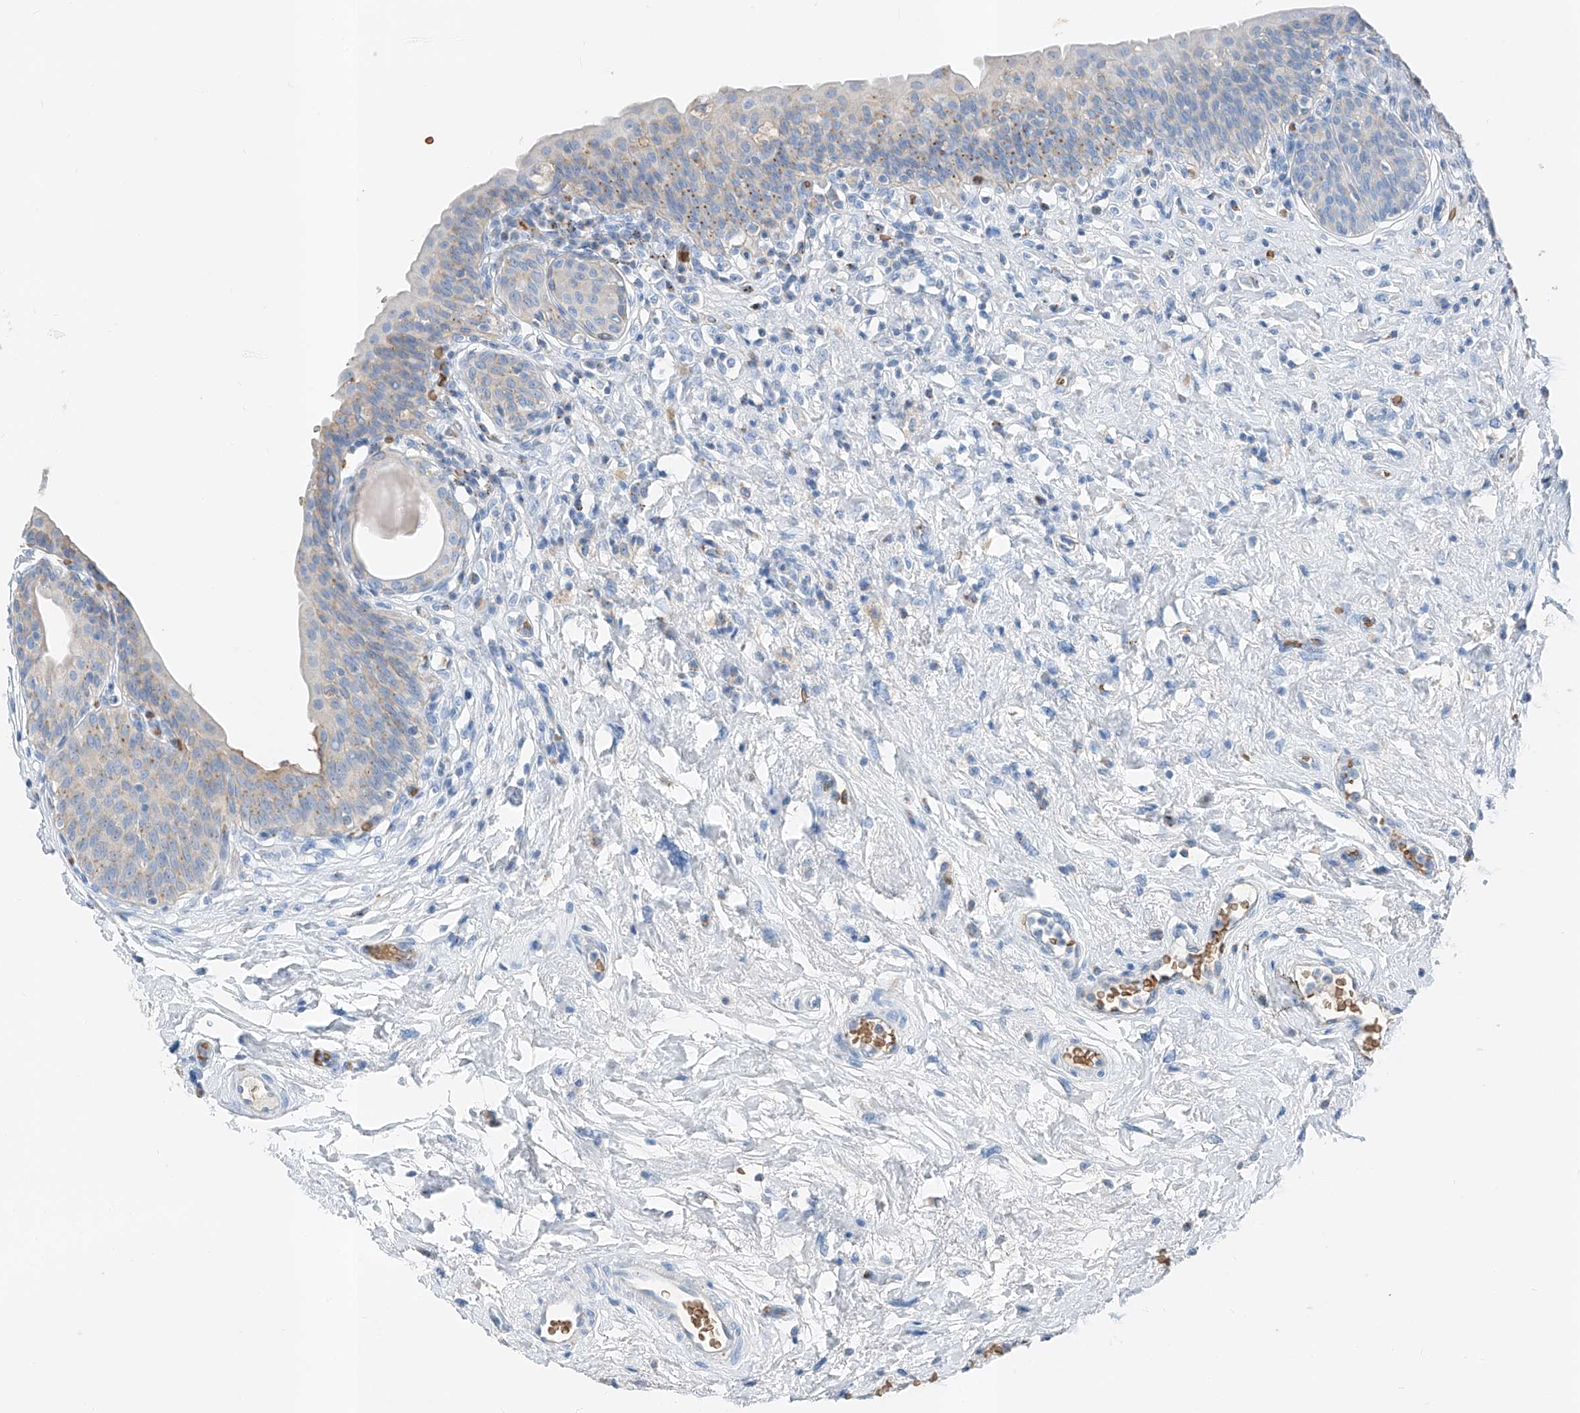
{"staining": {"intensity": "moderate", "quantity": "25%-75%", "location": "cytoplasmic/membranous"}, "tissue": "urinary bladder", "cell_type": "Urothelial cells", "image_type": "normal", "snomed": [{"axis": "morphology", "description": "Normal tissue, NOS"}, {"axis": "topography", "description": "Urinary bladder"}], "caption": "A medium amount of moderate cytoplasmic/membranous expression is seen in approximately 25%-75% of urothelial cells in normal urinary bladder.", "gene": "PRSS23", "patient": {"sex": "male", "age": 83}}